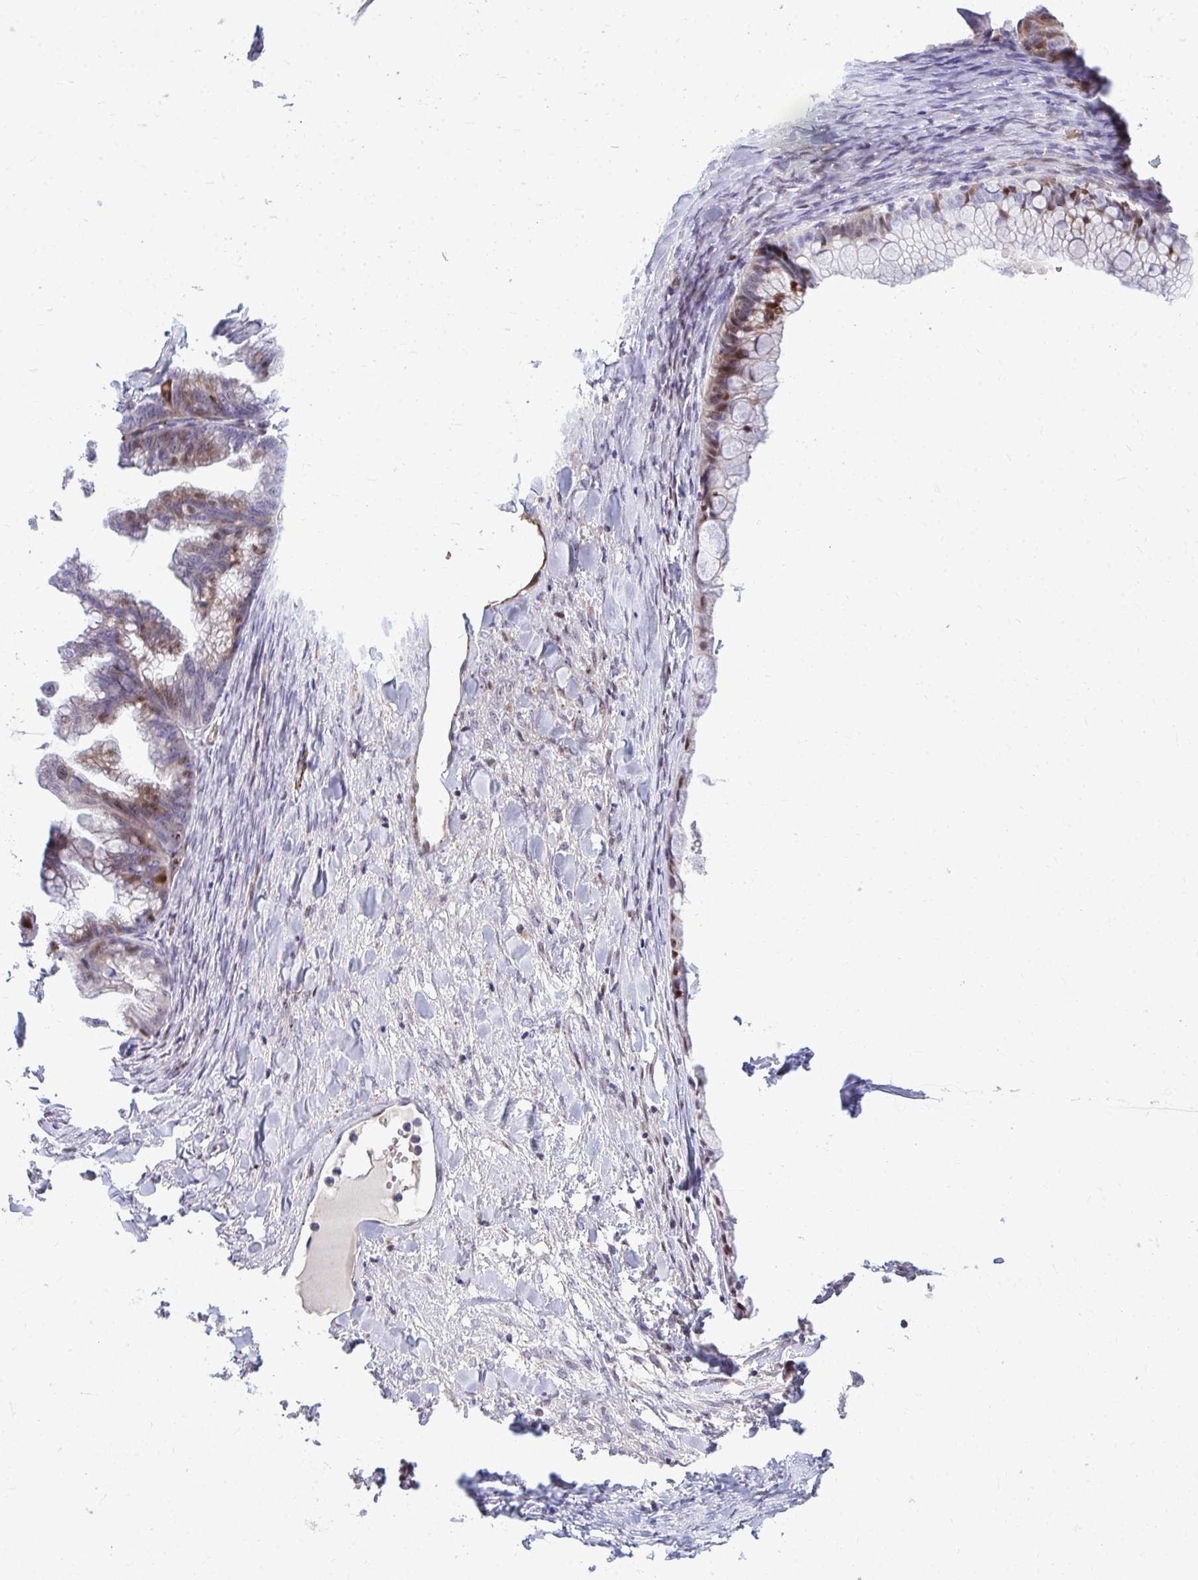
{"staining": {"intensity": "moderate", "quantity": "25%-75%", "location": "cytoplasmic/membranous,nuclear"}, "tissue": "ovarian cancer", "cell_type": "Tumor cells", "image_type": "cancer", "snomed": [{"axis": "morphology", "description": "Cystadenocarcinoma, mucinous, NOS"}, {"axis": "topography", "description": "Ovary"}], "caption": "IHC staining of ovarian cancer (mucinous cystadenocarcinoma), which shows medium levels of moderate cytoplasmic/membranous and nuclear staining in approximately 25%-75% of tumor cells indicating moderate cytoplasmic/membranous and nuclear protein positivity. The staining was performed using DAB (3,3'-diaminobenzidine) (brown) for protein detection and nuclei were counterstained in hematoxylin (blue).", "gene": "DLX4", "patient": {"sex": "female", "age": 35}}